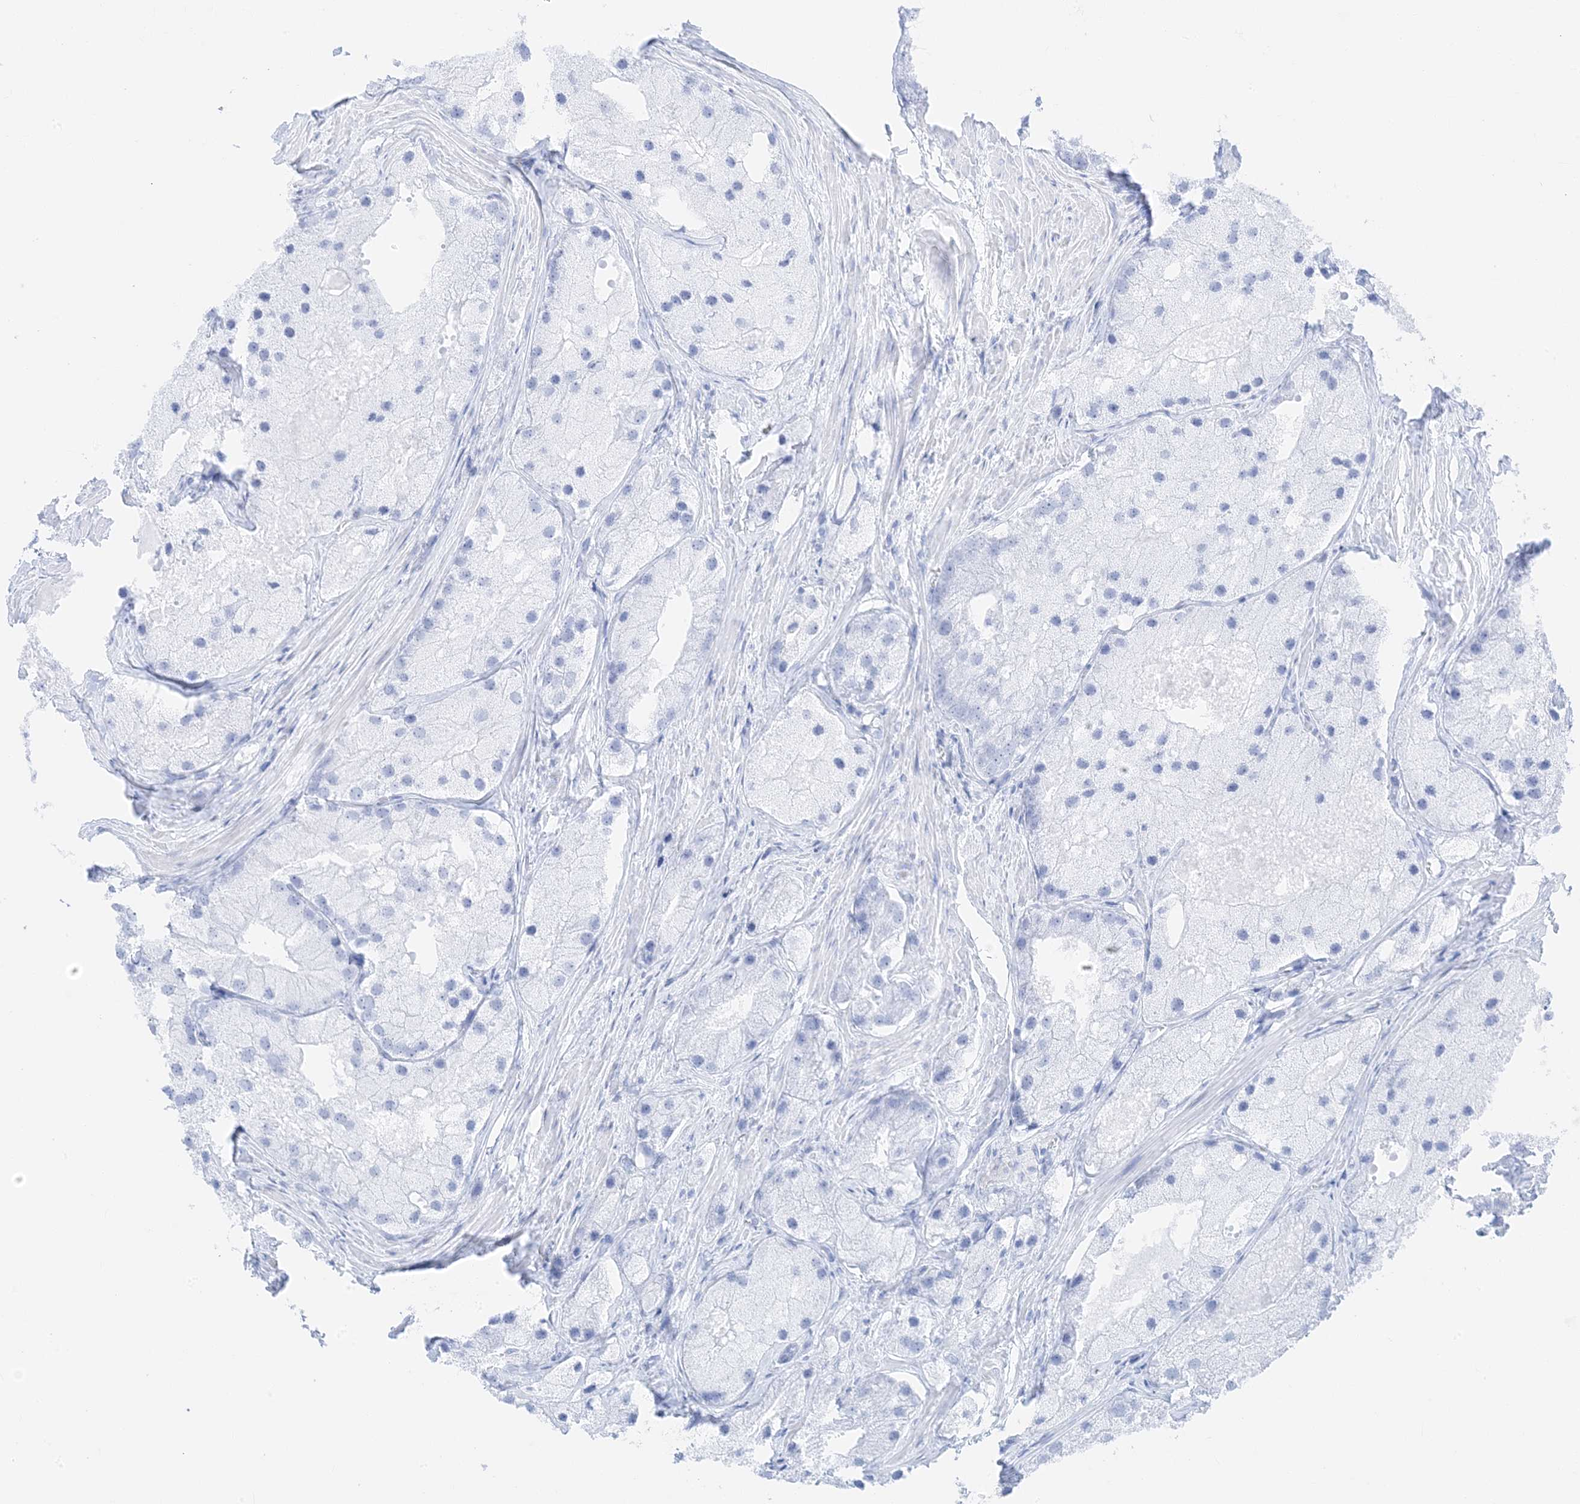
{"staining": {"intensity": "negative", "quantity": "none", "location": "none"}, "tissue": "prostate cancer", "cell_type": "Tumor cells", "image_type": "cancer", "snomed": [{"axis": "morphology", "description": "Adenocarcinoma, Low grade"}, {"axis": "topography", "description": "Prostate"}], "caption": "High power microscopy micrograph of an immunohistochemistry histopathology image of adenocarcinoma (low-grade) (prostate), revealing no significant positivity in tumor cells.", "gene": "MUC17", "patient": {"sex": "male", "age": 69}}